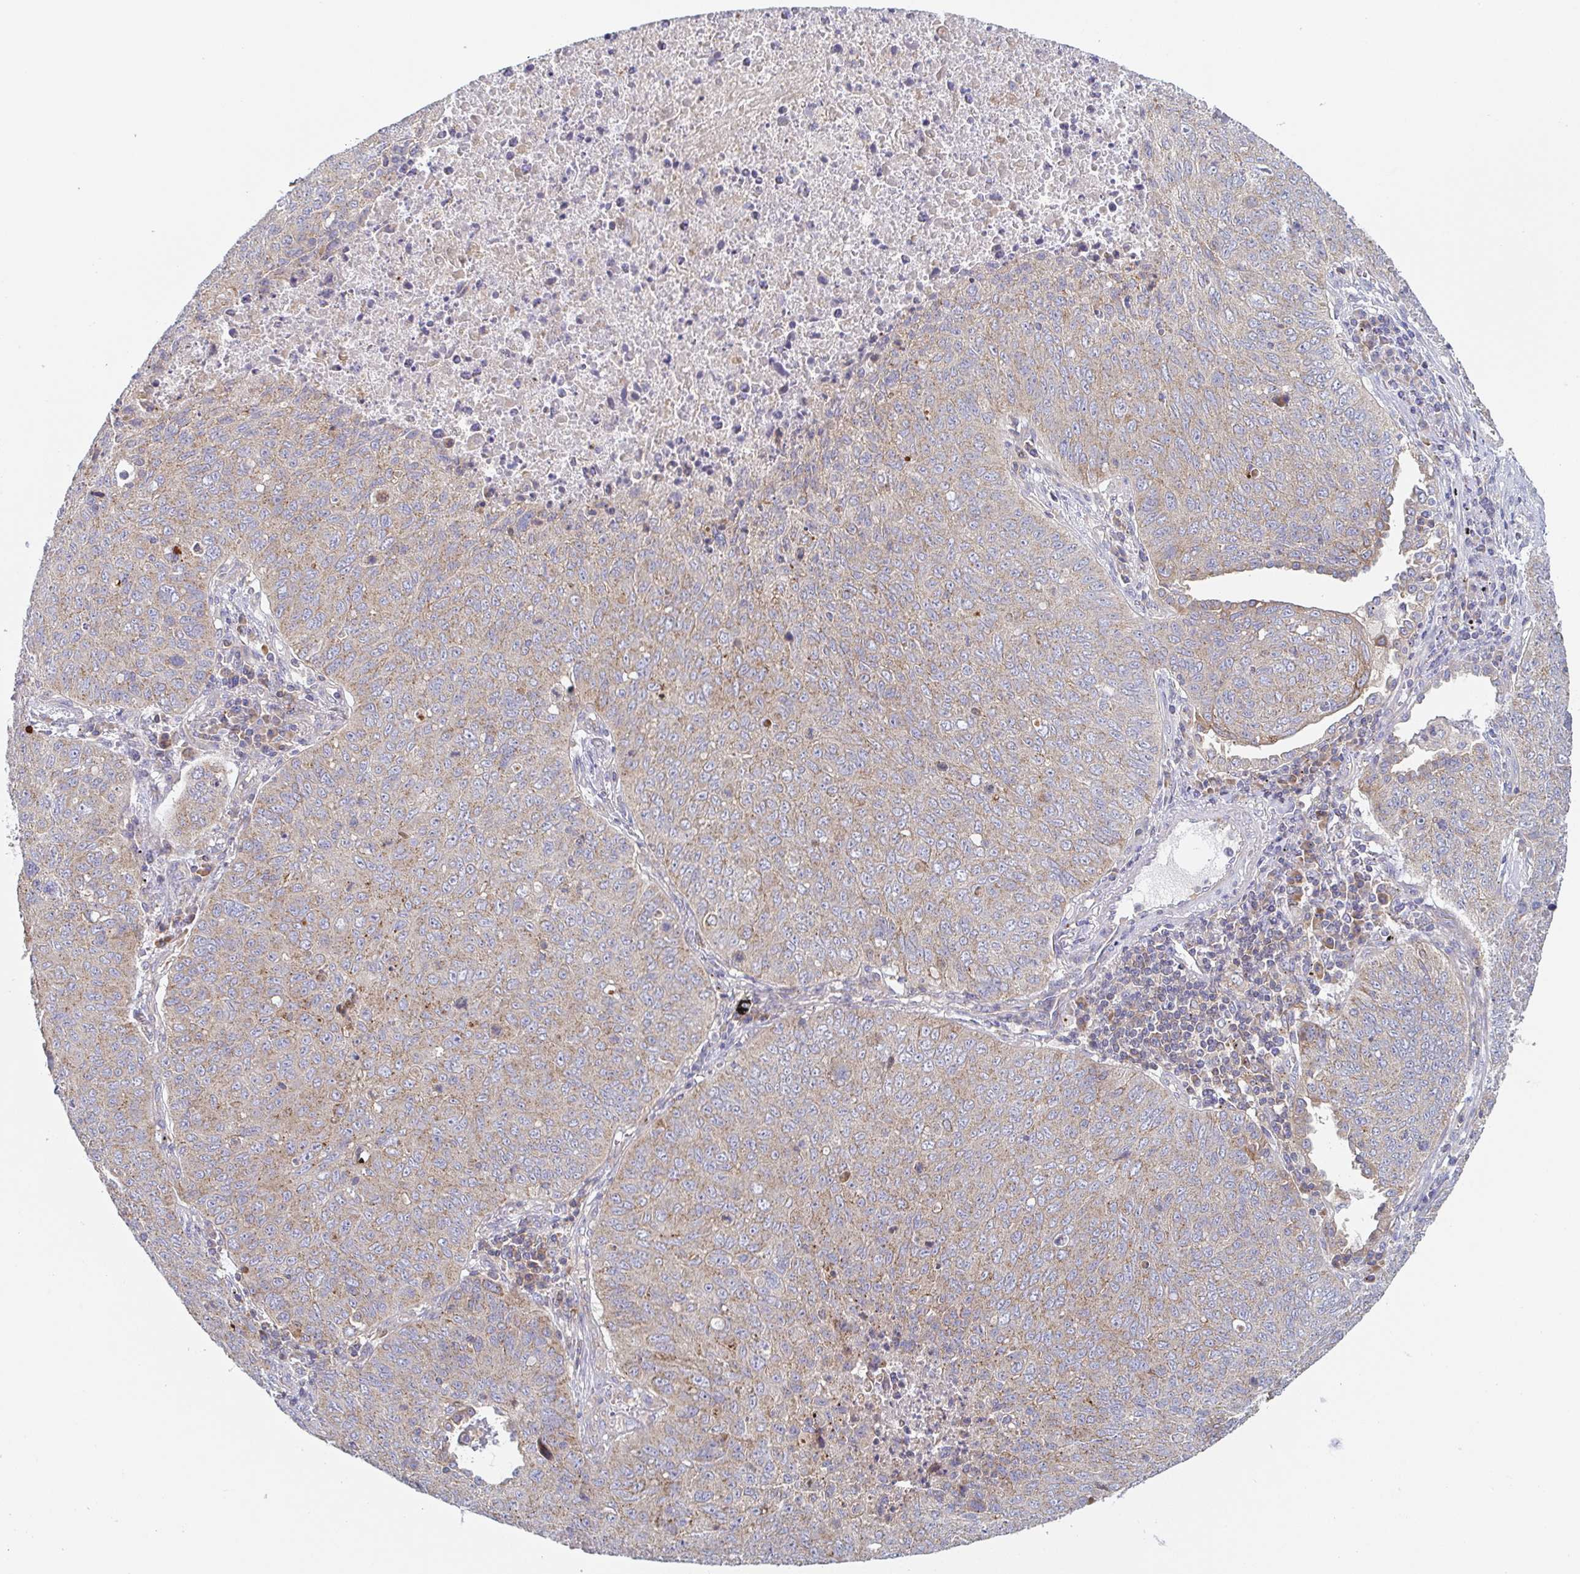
{"staining": {"intensity": "weak", "quantity": "25%-75%", "location": "cytoplasmic/membranous"}, "tissue": "lung cancer", "cell_type": "Tumor cells", "image_type": "cancer", "snomed": [{"axis": "morphology", "description": "Normal morphology"}, {"axis": "morphology", "description": "Aneuploidy"}, {"axis": "morphology", "description": "Squamous cell carcinoma, NOS"}, {"axis": "topography", "description": "Lymph node"}, {"axis": "topography", "description": "Lung"}], "caption": "A brown stain highlights weak cytoplasmic/membranous positivity of a protein in human lung cancer tumor cells.", "gene": "TUFT1", "patient": {"sex": "female", "age": 76}}